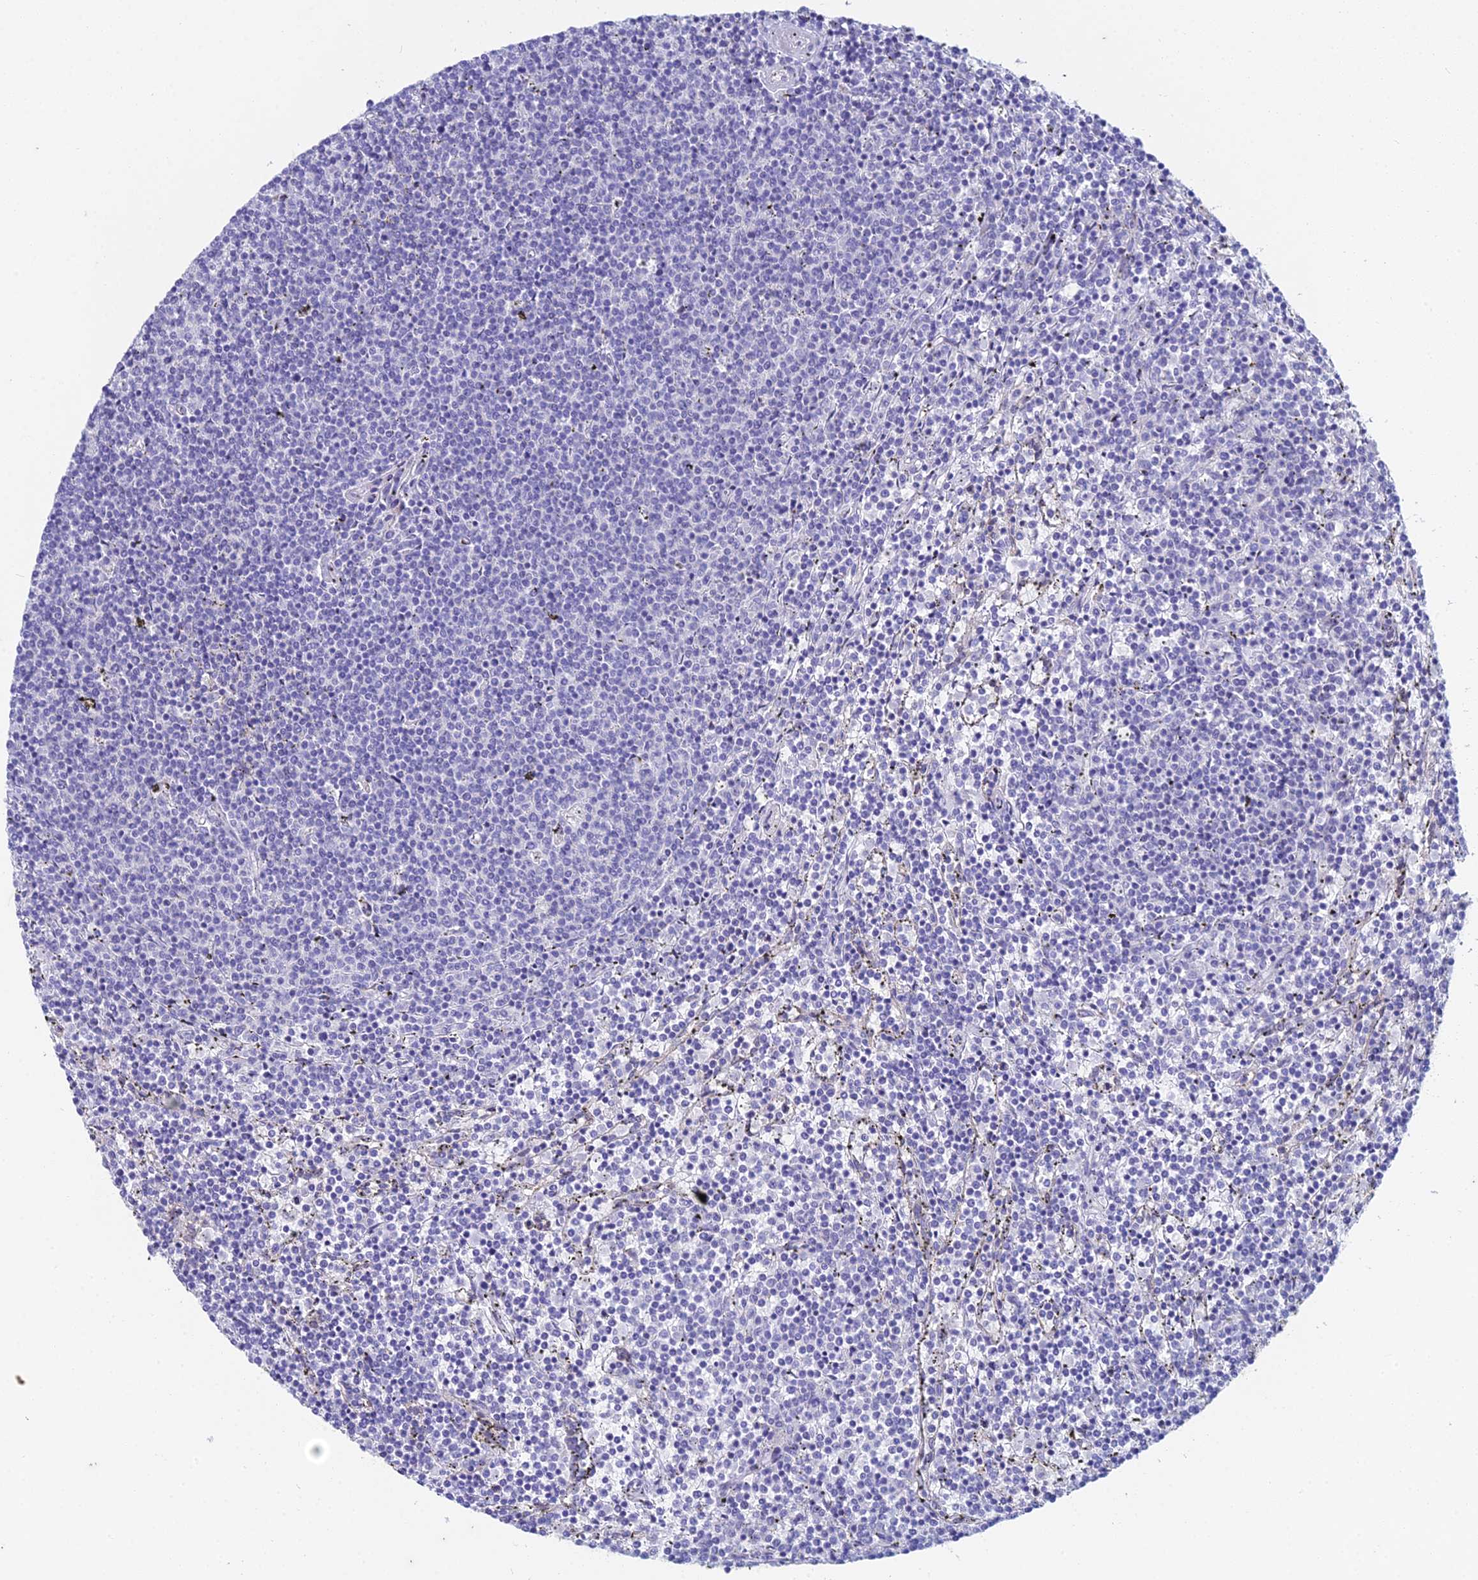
{"staining": {"intensity": "negative", "quantity": "none", "location": "none"}, "tissue": "lymphoma", "cell_type": "Tumor cells", "image_type": "cancer", "snomed": [{"axis": "morphology", "description": "Malignant lymphoma, non-Hodgkin's type, Low grade"}, {"axis": "topography", "description": "Spleen"}], "caption": "Lymphoma stained for a protein using IHC demonstrates no expression tumor cells.", "gene": "EEF2KMT", "patient": {"sex": "female", "age": 50}}